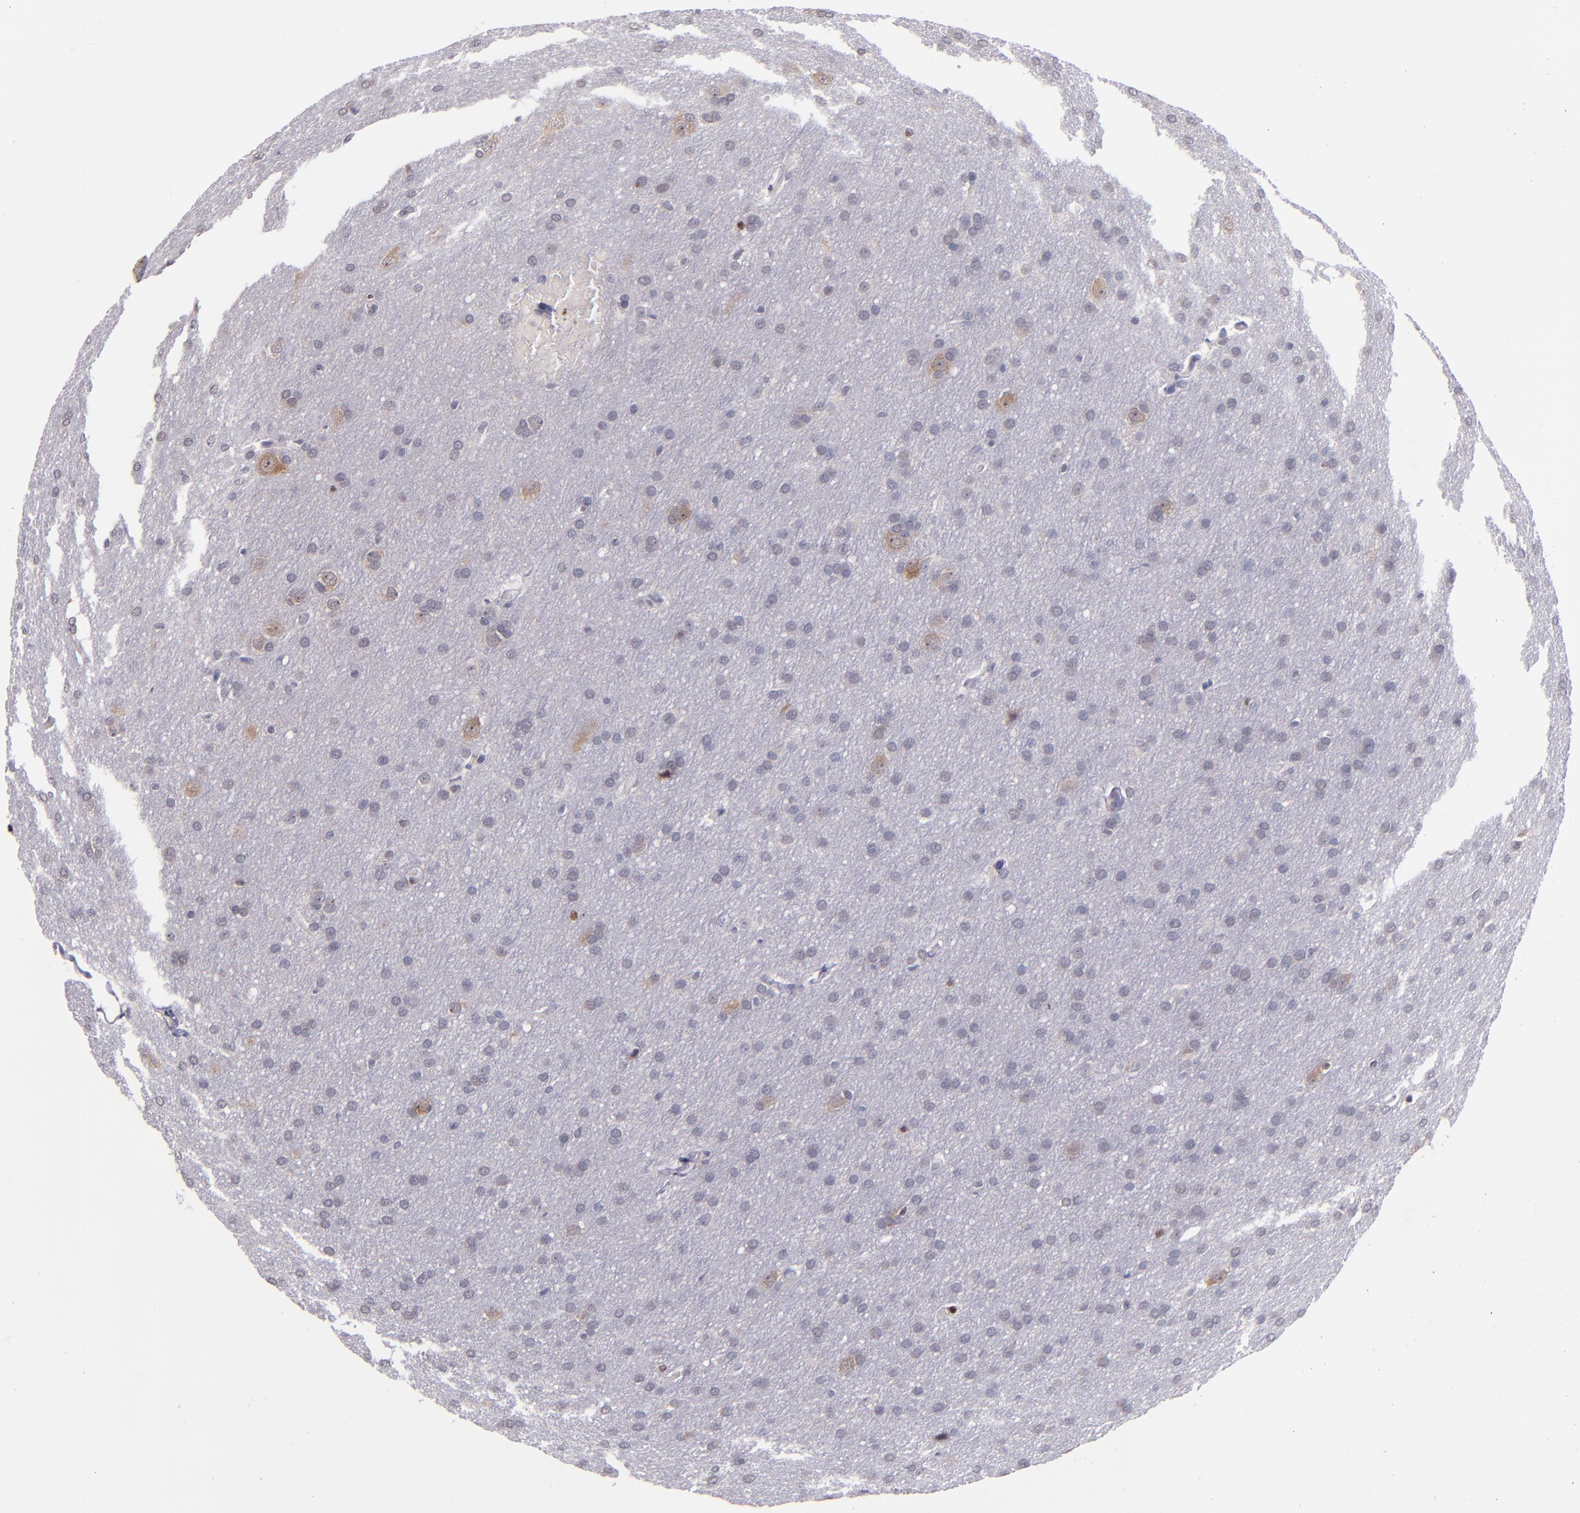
{"staining": {"intensity": "weak", "quantity": "<25%", "location": "nuclear"}, "tissue": "glioma", "cell_type": "Tumor cells", "image_type": "cancer", "snomed": [{"axis": "morphology", "description": "Glioma, malignant, Low grade"}, {"axis": "topography", "description": "Brain"}], "caption": "Glioma was stained to show a protein in brown. There is no significant positivity in tumor cells. The staining is performed using DAB (3,3'-diaminobenzidine) brown chromogen with nuclei counter-stained in using hematoxylin.", "gene": "CDKL5", "patient": {"sex": "female", "age": 32}}